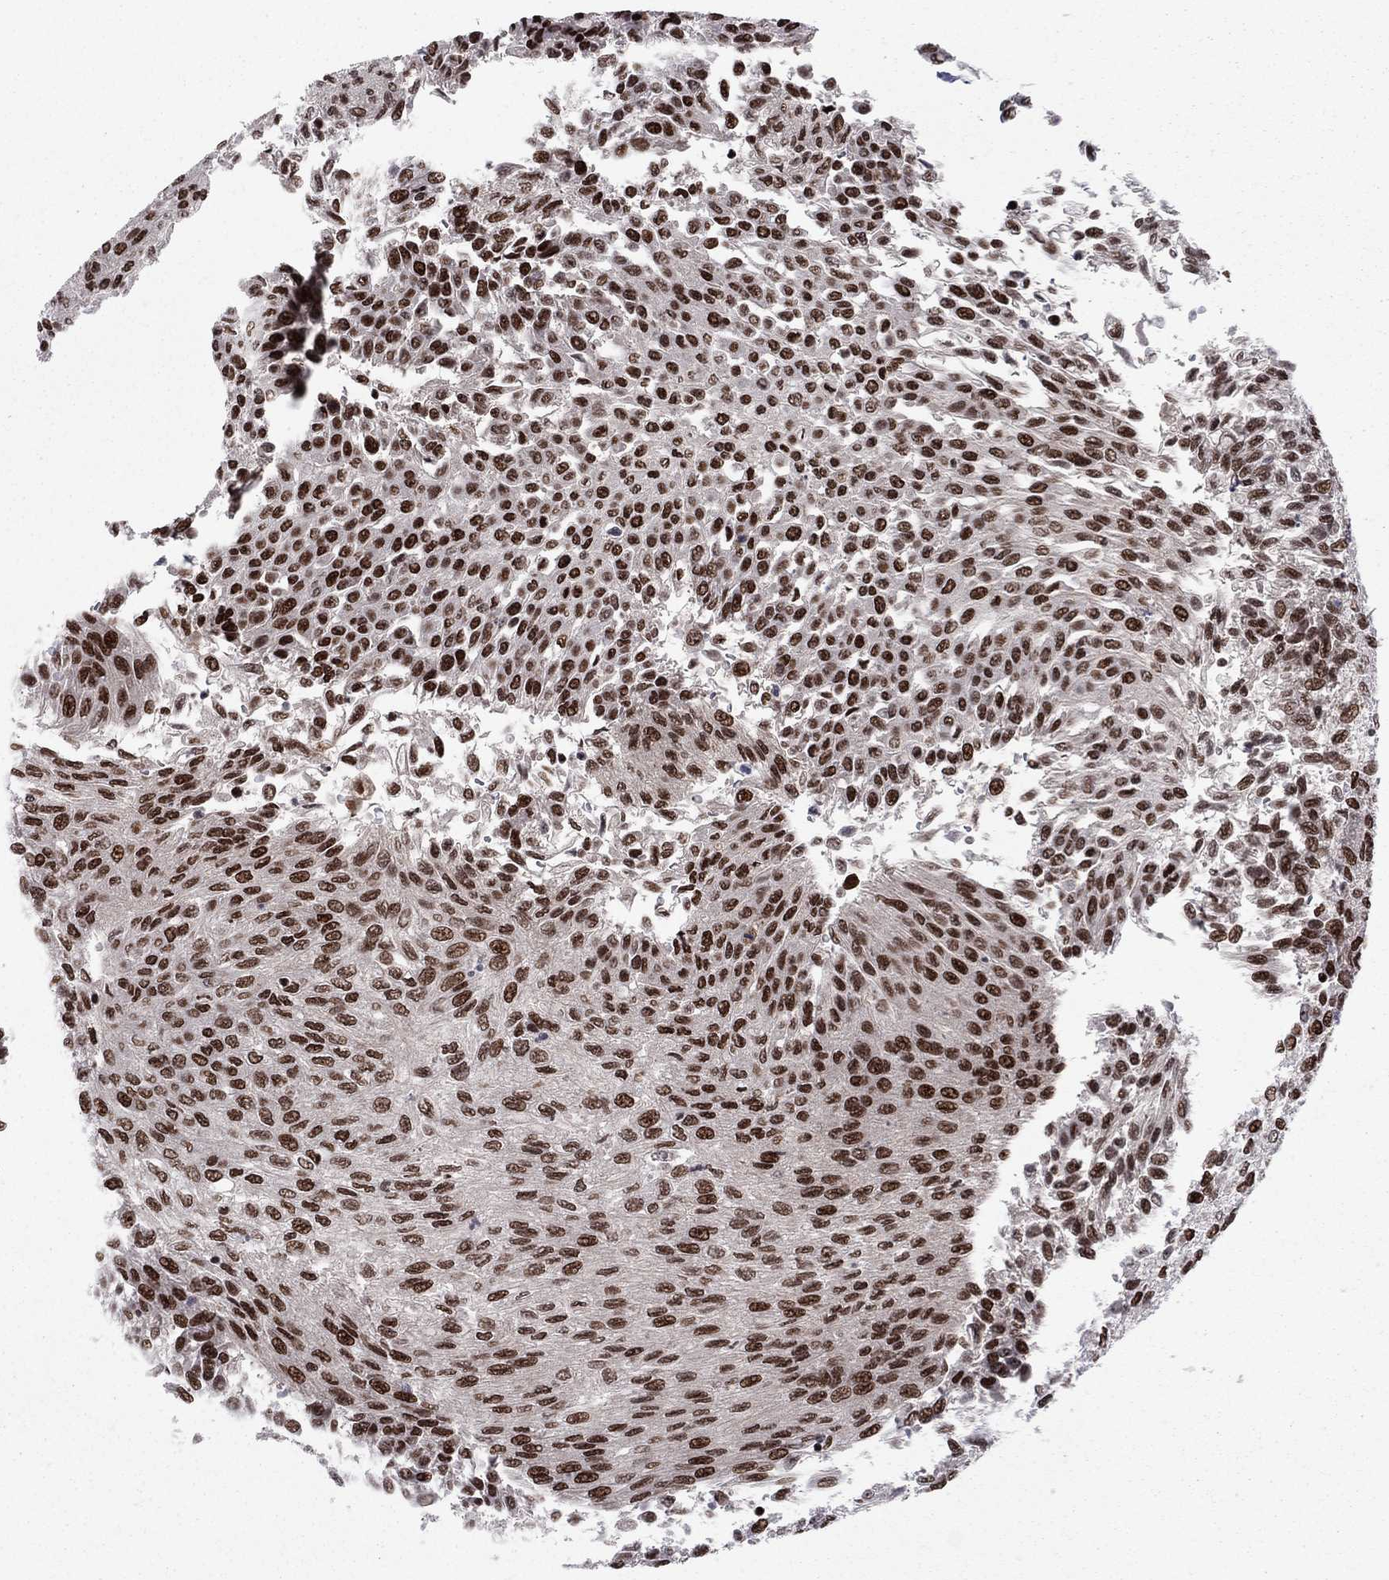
{"staining": {"intensity": "strong", "quantity": ">75%", "location": "nuclear"}, "tissue": "urothelial cancer", "cell_type": "Tumor cells", "image_type": "cancer", "snomed": [{"axis": "morphology", "description": "Urothelial carcinoma, Low grade"}, {"axis": "topography", "description": "Urinary bladder"}], "caption": "Immunohistochemistry (DAB (3,3'-diaminobenzidine)) staining of human low-grade urothelial carcinoma demonstrates strong nuclear protein expression in approximately >75% of tumor cells. (Stains: DAB in brown, nuclei in blue, Microscopy: brightfield microscopy at high magnification).", "gene": "USP54", "patient": {"sex": "male", "age": 78}}